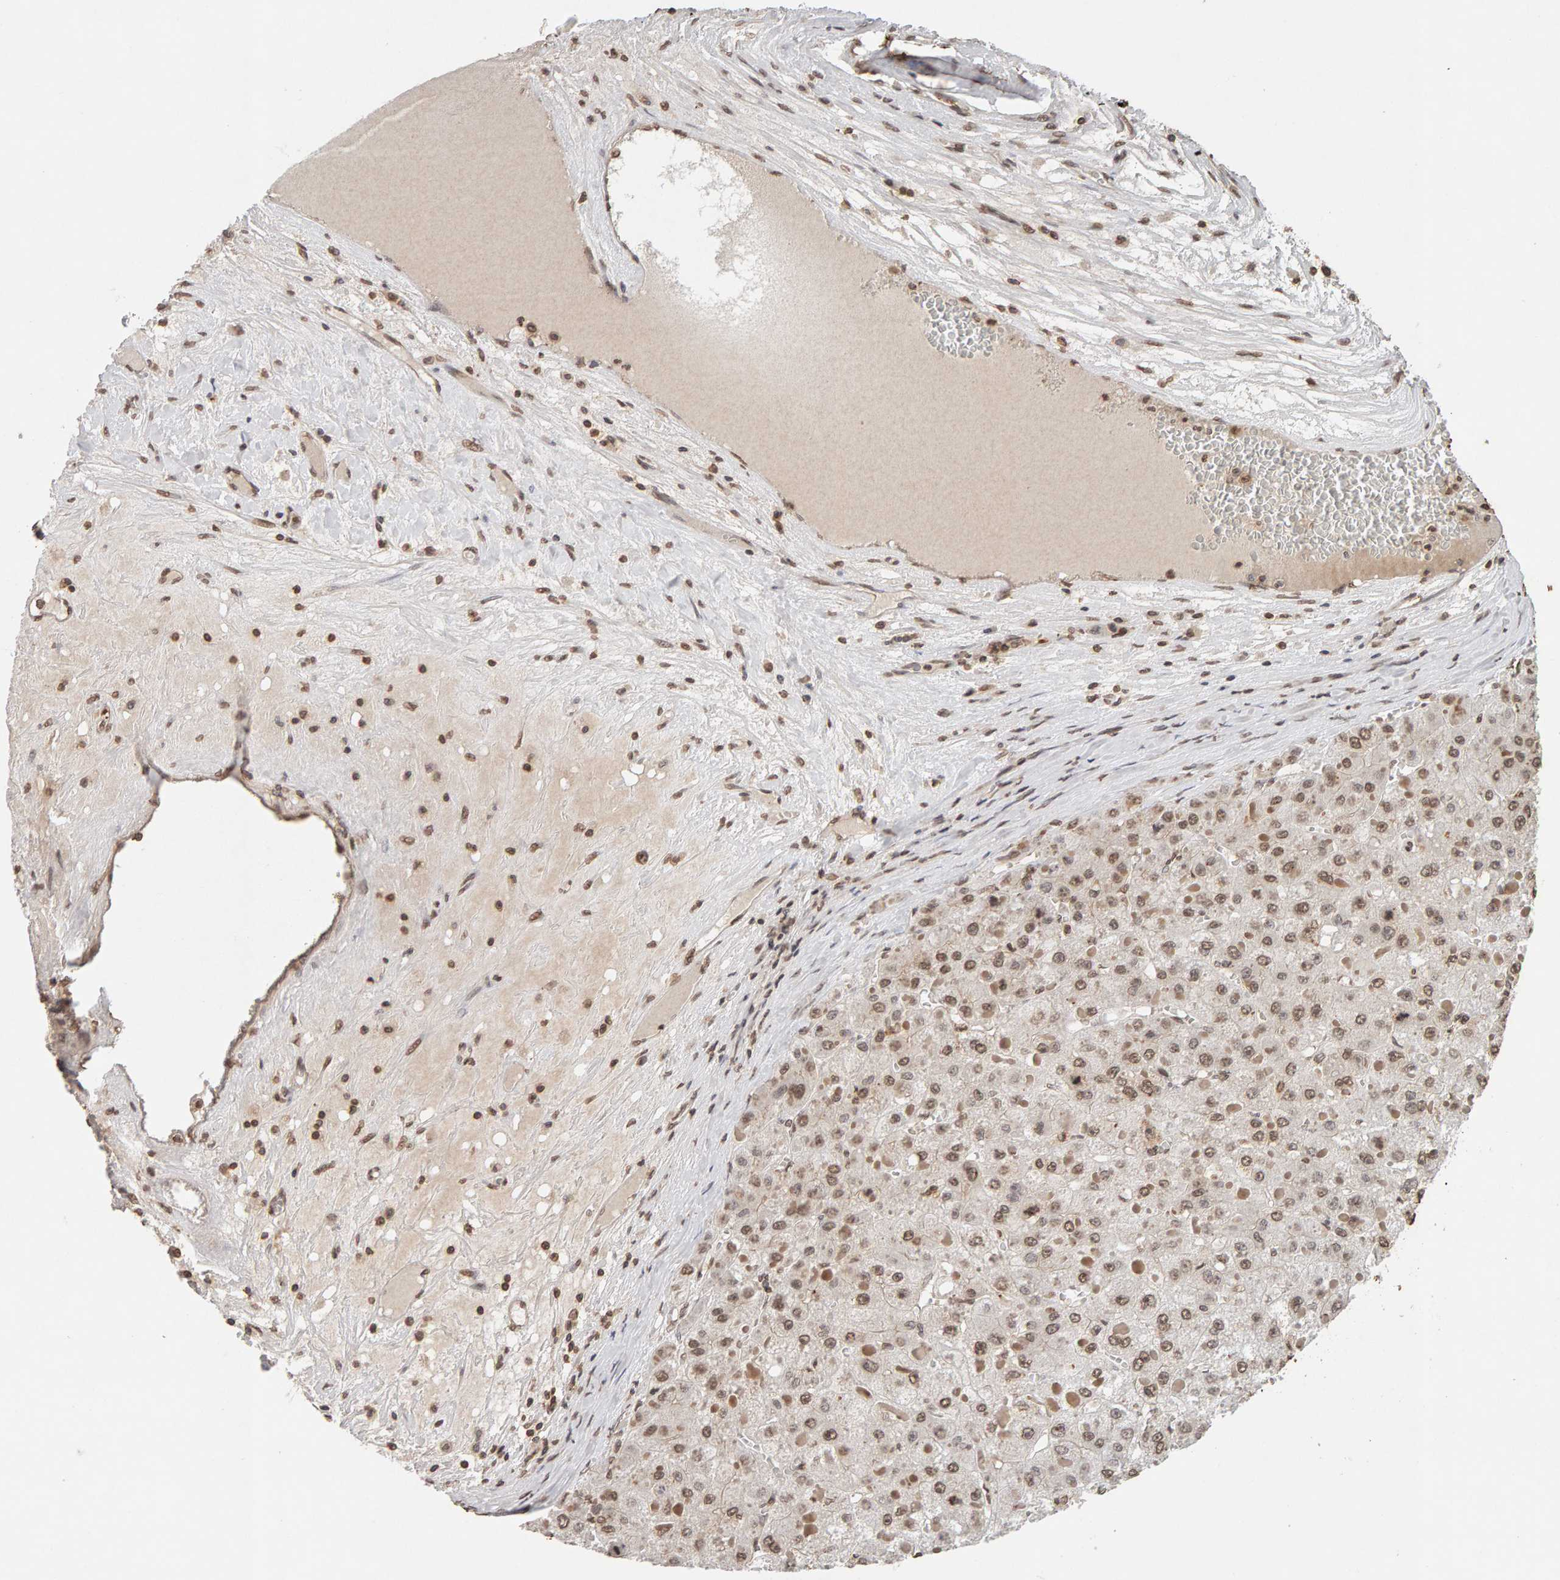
{"staining": {"intensity": "moderate", "quantity": ">75%", "location": "nuclear"}, "tissue": "liver cancer", "cell_type": "Tumor cells", "image_type": "cancer", "snomed": [{"axis": "morphology", "description": "Carcinoma, Hepatocellular, NOS"}, {"axis": "topography", "description": "Liver"}], "caption": "The micrograph exhibits immunohistochemical staining of hepatocellular carcinoma (liver). There is moderate nuclear staining is present in approximately >75% of tumor cells. The protein is shown in brown color, while the nuclei are stained blue.", "gene": "DNAJB5", "patient": {"sex": "female", "age": 73}}